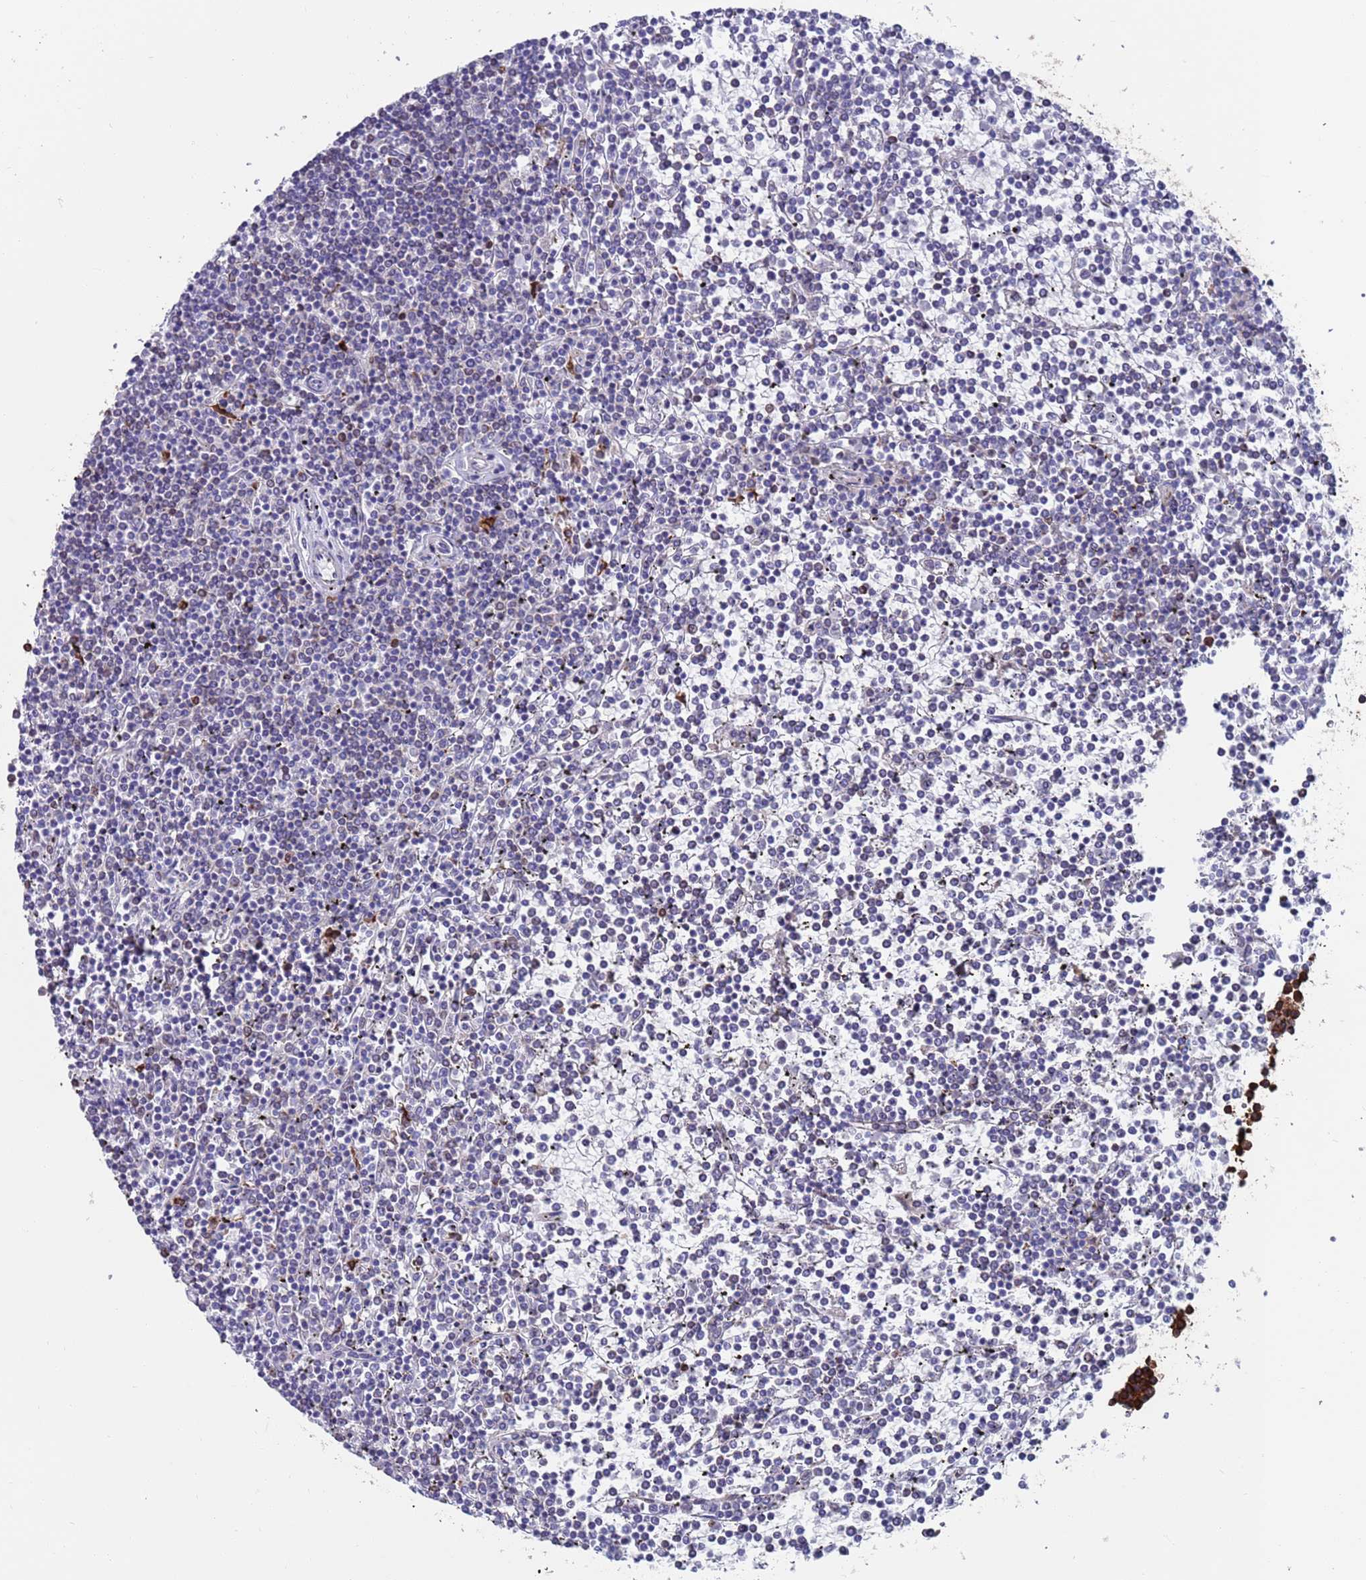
{"staining": {"intensity": "negative", "quantity": "none", "location": "none"}, "tissue": "lymphoma", "cell_type": "Tumor cells", "image_type": "cancer", "snomed": [{"axis": "morphology", "description": "Malignant lymphoma, non-Hodgkin's type, Low grade"}, {"axis": "topography", "description": "Spleen"}], "caption": "IHC of lymphoma displays no positivity in tumor cells.", "gene": "GREB1L", "patient": {"sex": "female", "age": 19}}